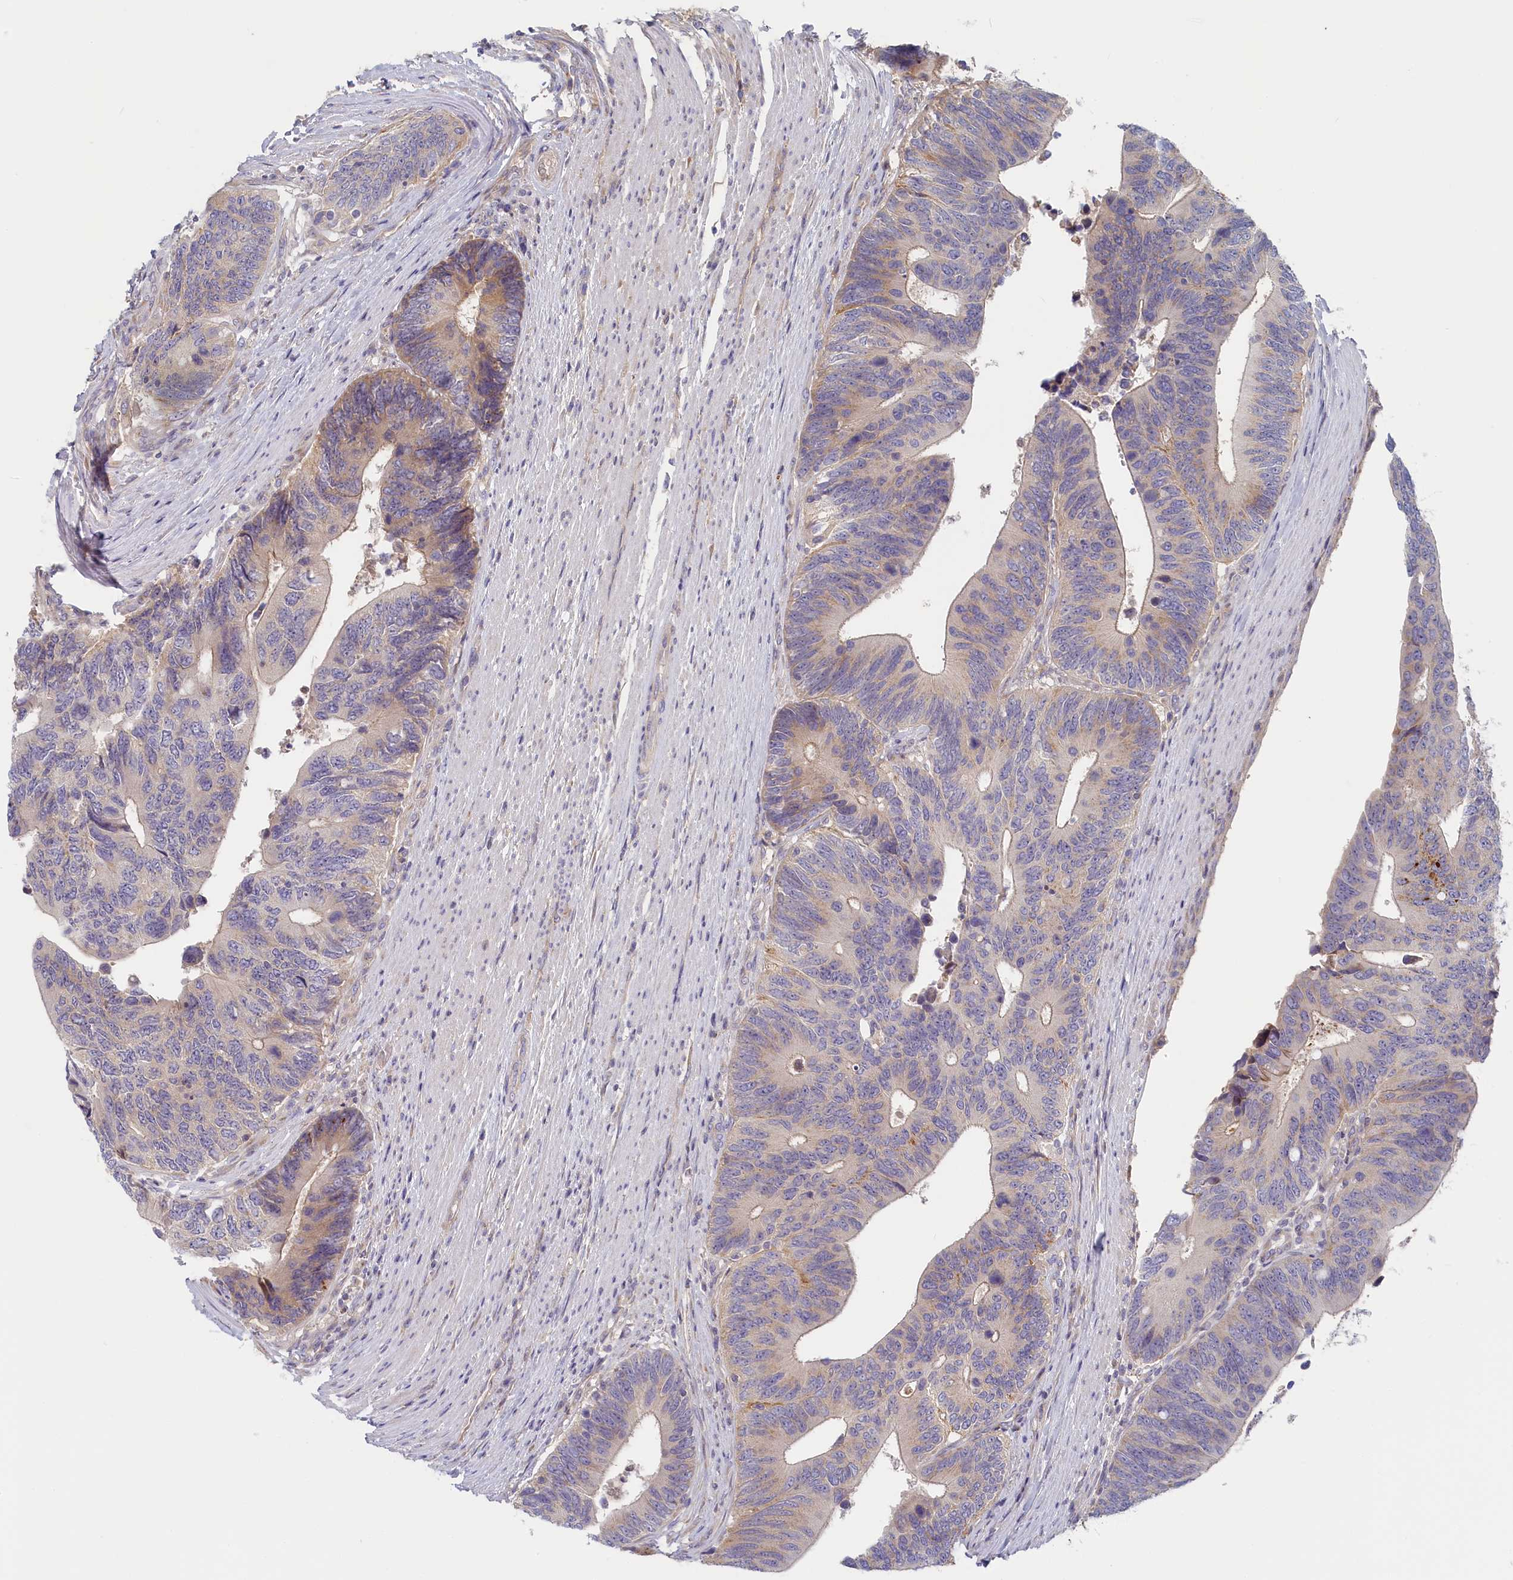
{"staining": {"intensity": "weak", "quantity": "<25%", "location": "cytoplasmic/membranous"}, "tissue": "colorectal cancer", "cell_type": "Tumor cells", "image_type": "cancer", "snomed": [{"axis": "morphology", "description": "Adenocarcinoma, NOS"}, {"axis": "topography", "description": "Colon"}], "caption": "Immunohistochemical staining of human colorectal cancer exhibits no significant positivity in tumor cells.", "gene": "STX16", "patient": {"sex": "male", "age": 87}}